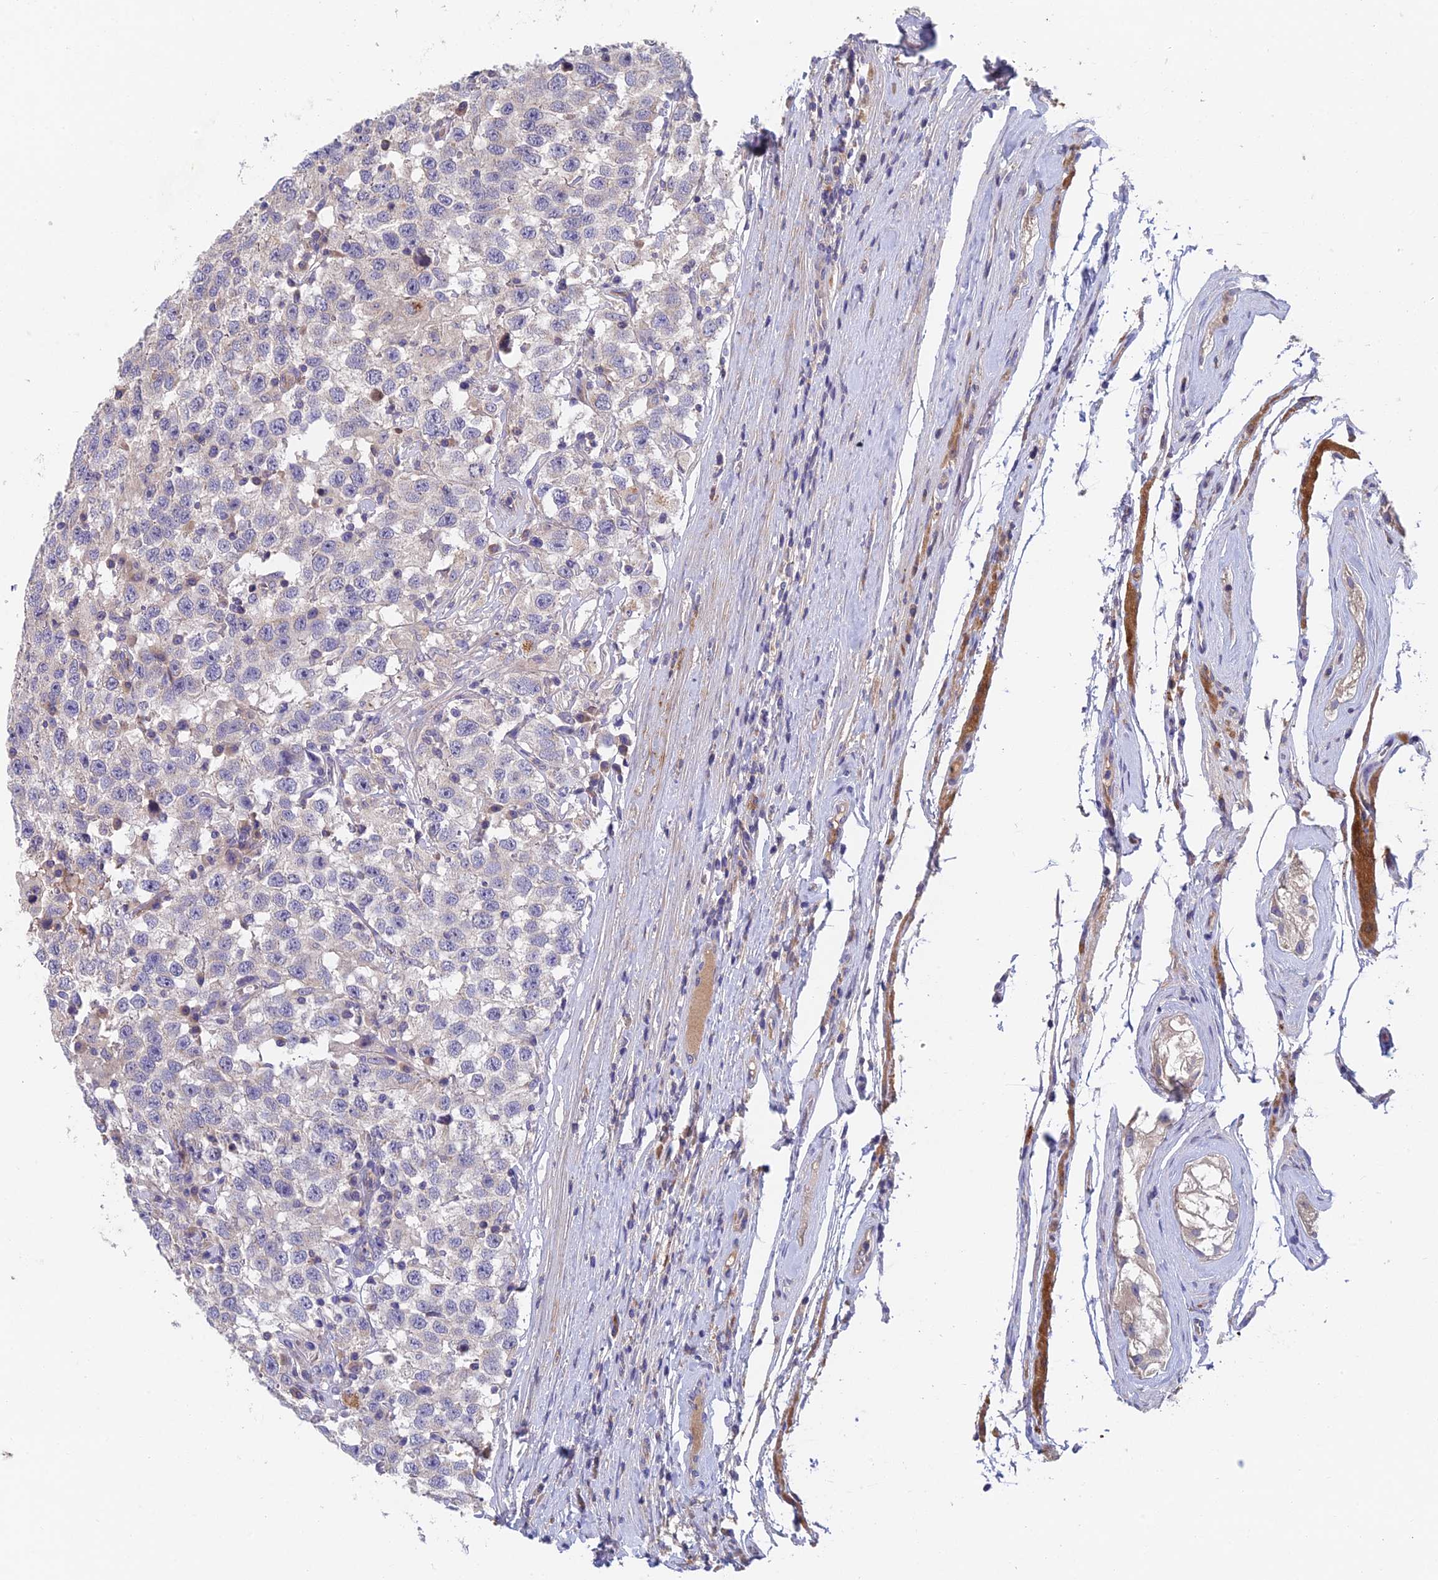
{"staining": {"intensity": "negative", "quantity": "none", "location": "none"}, "tissue": "testis cancer", "cell_type": "Tumor cells", "image_type": "cancer", "snomed": [{"axis": "morphology", "description": "Seminoma, NOS"}, {"axis": "topography", "description": "Testis"}], "caption": "Protein analysis of testis cancer shows no significant positivity in tumor cells. The staining was performed using DAB to visualize the protein expression in brown, while the nuclei were stained in blue with hematoxylin (Magnification: 20x).", "gene": "ADAMTS13", "patient": {"sex": "male", "age": 41}}